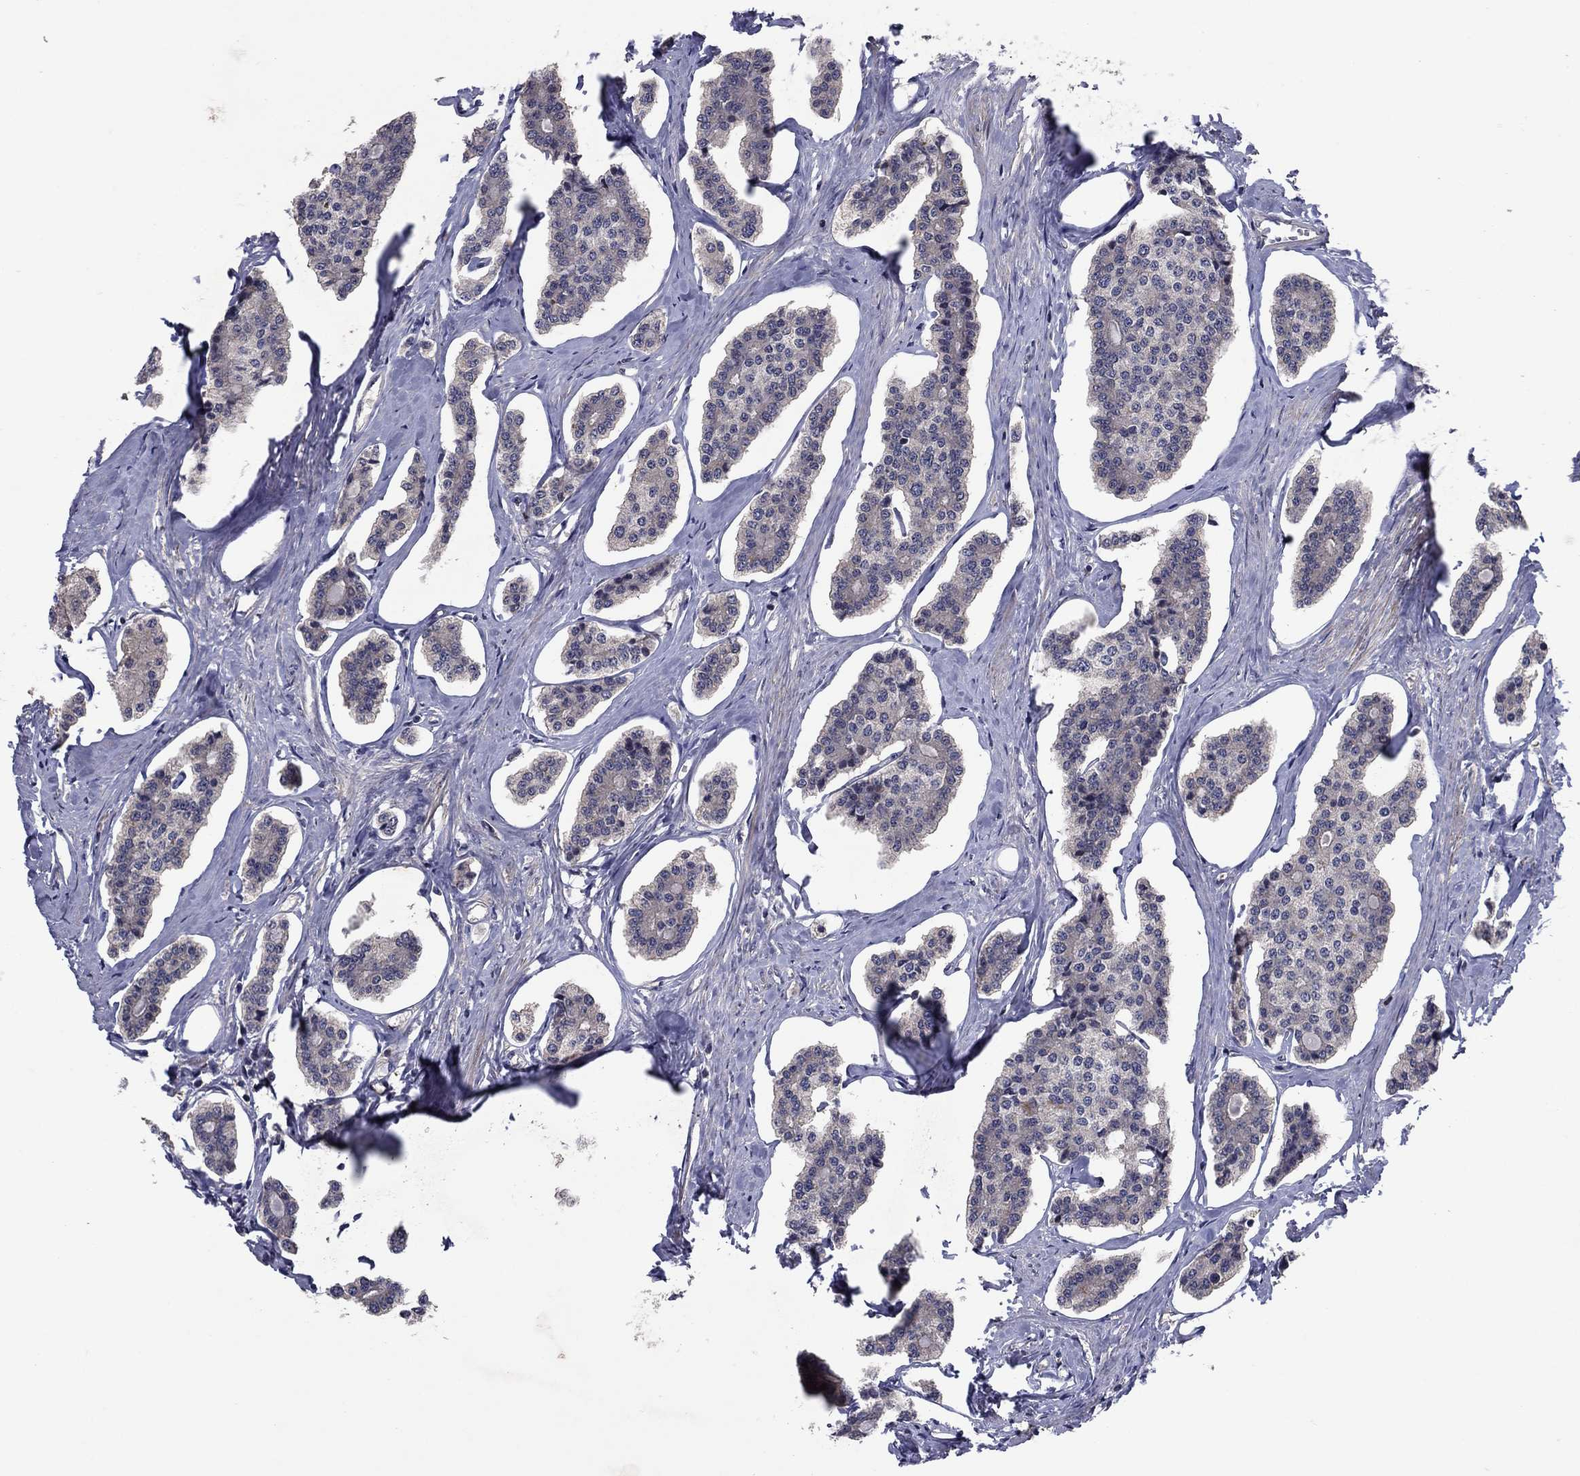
{"staining": {"intensity": "negative", "quantity": "none", "location": "none"}, "tissue": "carcinoid", "cell_type": "Tumor cells", "image_type": "cancer", "snomed": [{"axis": "morphology", "description": "Carcinoid, malignant, NOS"}, {"axis": "topography", "description": "Small intestine"}], "caption": "High power microscopy image of an immunohistochemistry image of carcinoid (malignant), revealing no significant staining in tumor cells.", "gene": "MSRB1", "patient": {"sex": "female", "age": 65}}